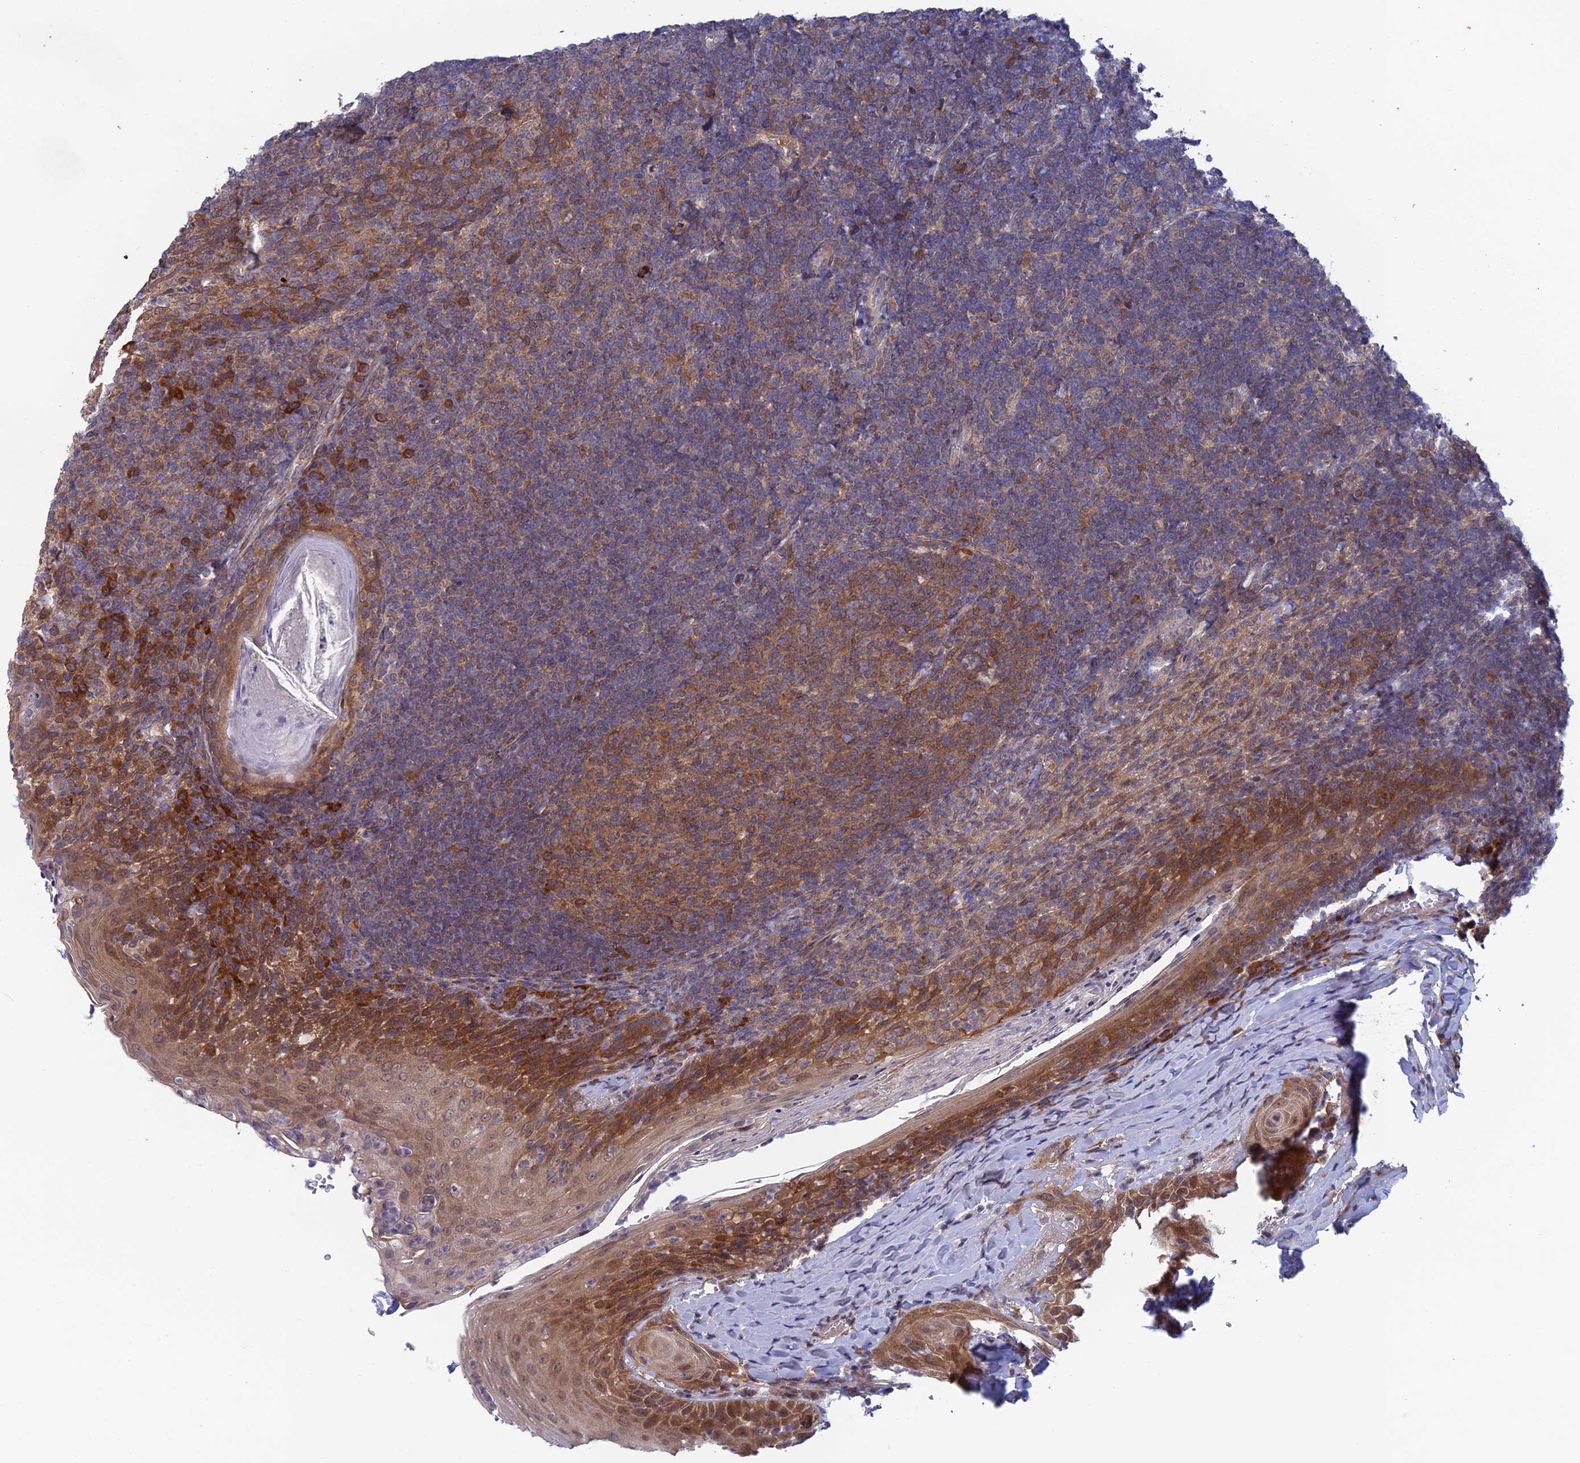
{"staining": {"intensity": "moderate", "quantity": ">75%", "location": "cytoplasmic/membranous"}, "tissue": "tonsil", "cell_type": "Germinal center cells", "image_type": "normal", "snomed": [{"axis": "morphology", "description": "Normal tissue, NOS"}, {"axis": "topography", "description": "Tonsil"}], "caption": "Immunohistochemistry of unremarkable tonsil shows medium levels of moderate cytoplasmic/membranous positivity in about >75% of germinal center cells. The staining was performed using DAB, with brown indicating positive protein expression. Nuclei are stained blue with hematoxylin.", "gene": "SRA1", "patient": {"sex": "female", "age": 10}}